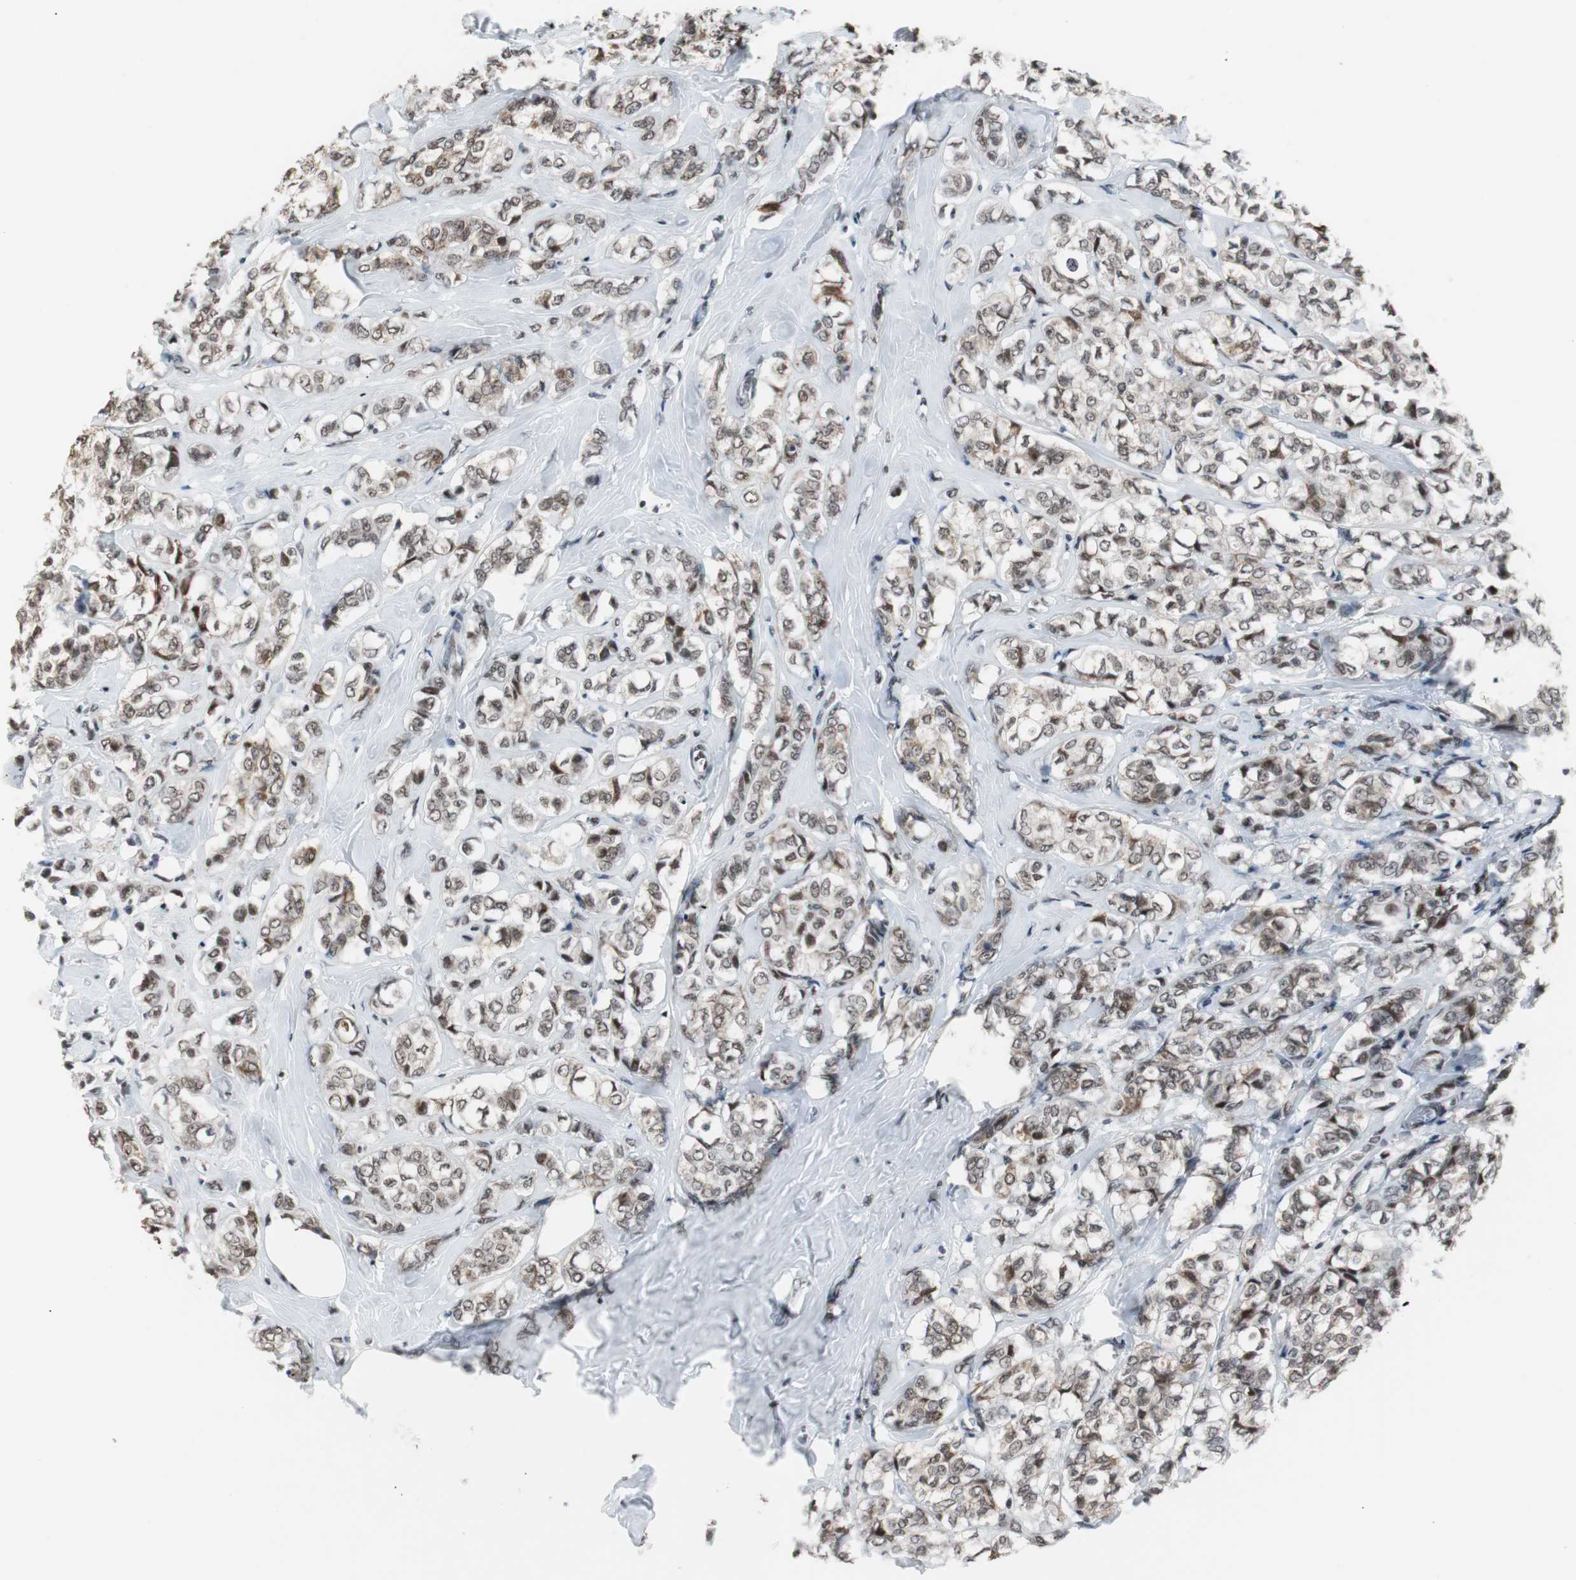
{"staining": {"intensity": "moderate", "quantity": ">75%", "location": "nuclear"}, "tissue": "breast cancer", "cell_type": "Tumor cells", "image_type": "cancer", "snomed": [{"axis": "morphology", "description": "Lobular carcinoma"}, {"axis": "topography", "description": "Breast"}], "caption": "Tumor cells demonstrate medium levels of moderate nuclear staining in about >75% of cells in human lobular carcinoma (breast).", "gene": "TAF7", "patient": {"sex": "female", "age": 60}}